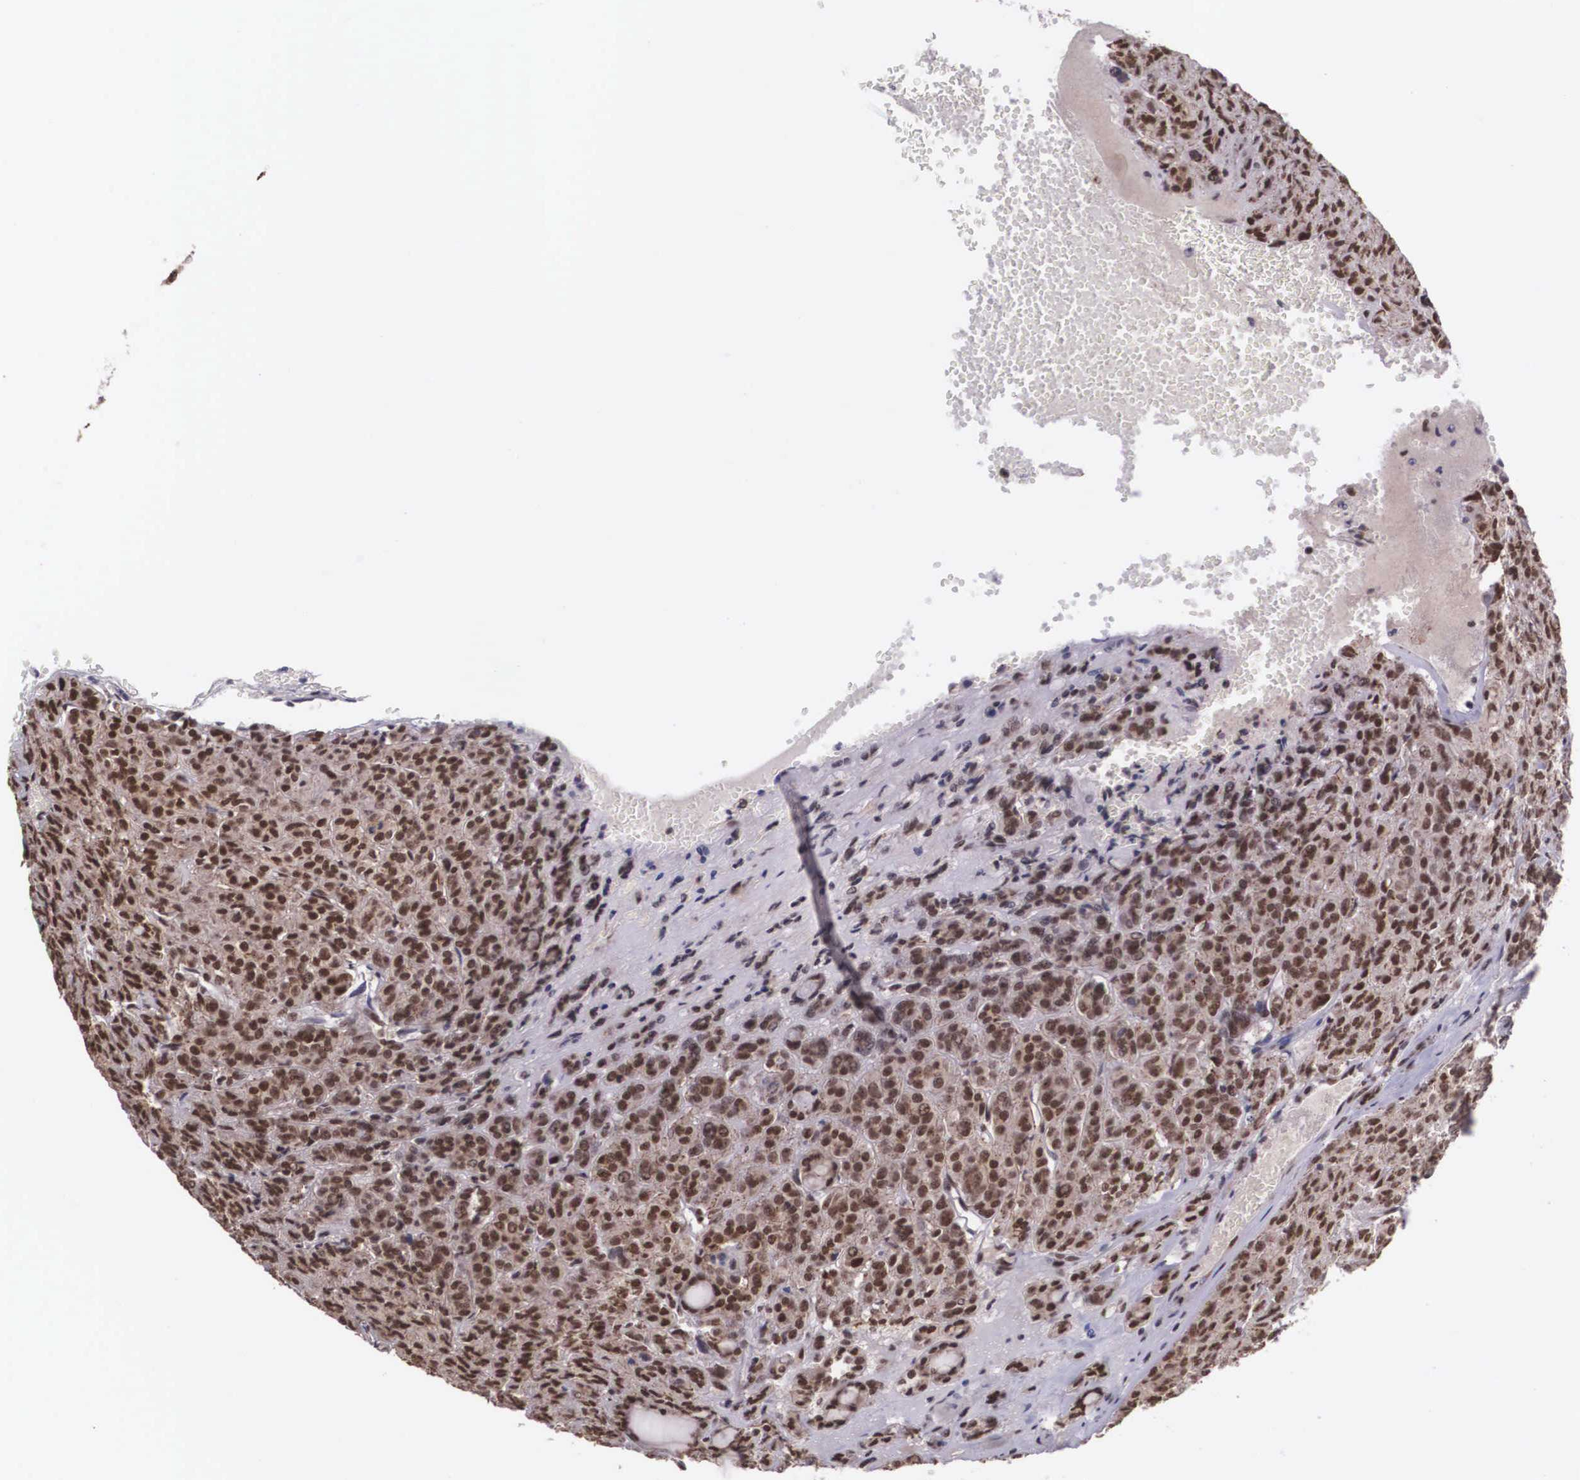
{"staining": {"intensity": "strong", "quantity": ">75%", "location": "cytoplasmic/membranous,nuclear"}, "tissue": "thyroid cancer", "cell_type": "Tumor cells", "image_type": "cancer", "snomed": [{"axis": "morphology", "description": "Follicular adenoma carcinoma, NOS"}, {"axis": "topography", "description": "Thyroid gland"}], "caption": "Protein expression by immunohistochemistry (IHC) demonstrates strong cytoplasmic/membranous and nuclear staining in about >75% of tumor cells in thyroid cancer. Nuclei are stained in blue.", "gene": "POLR2F", "patient": {"sex": "female", "age": 71}}